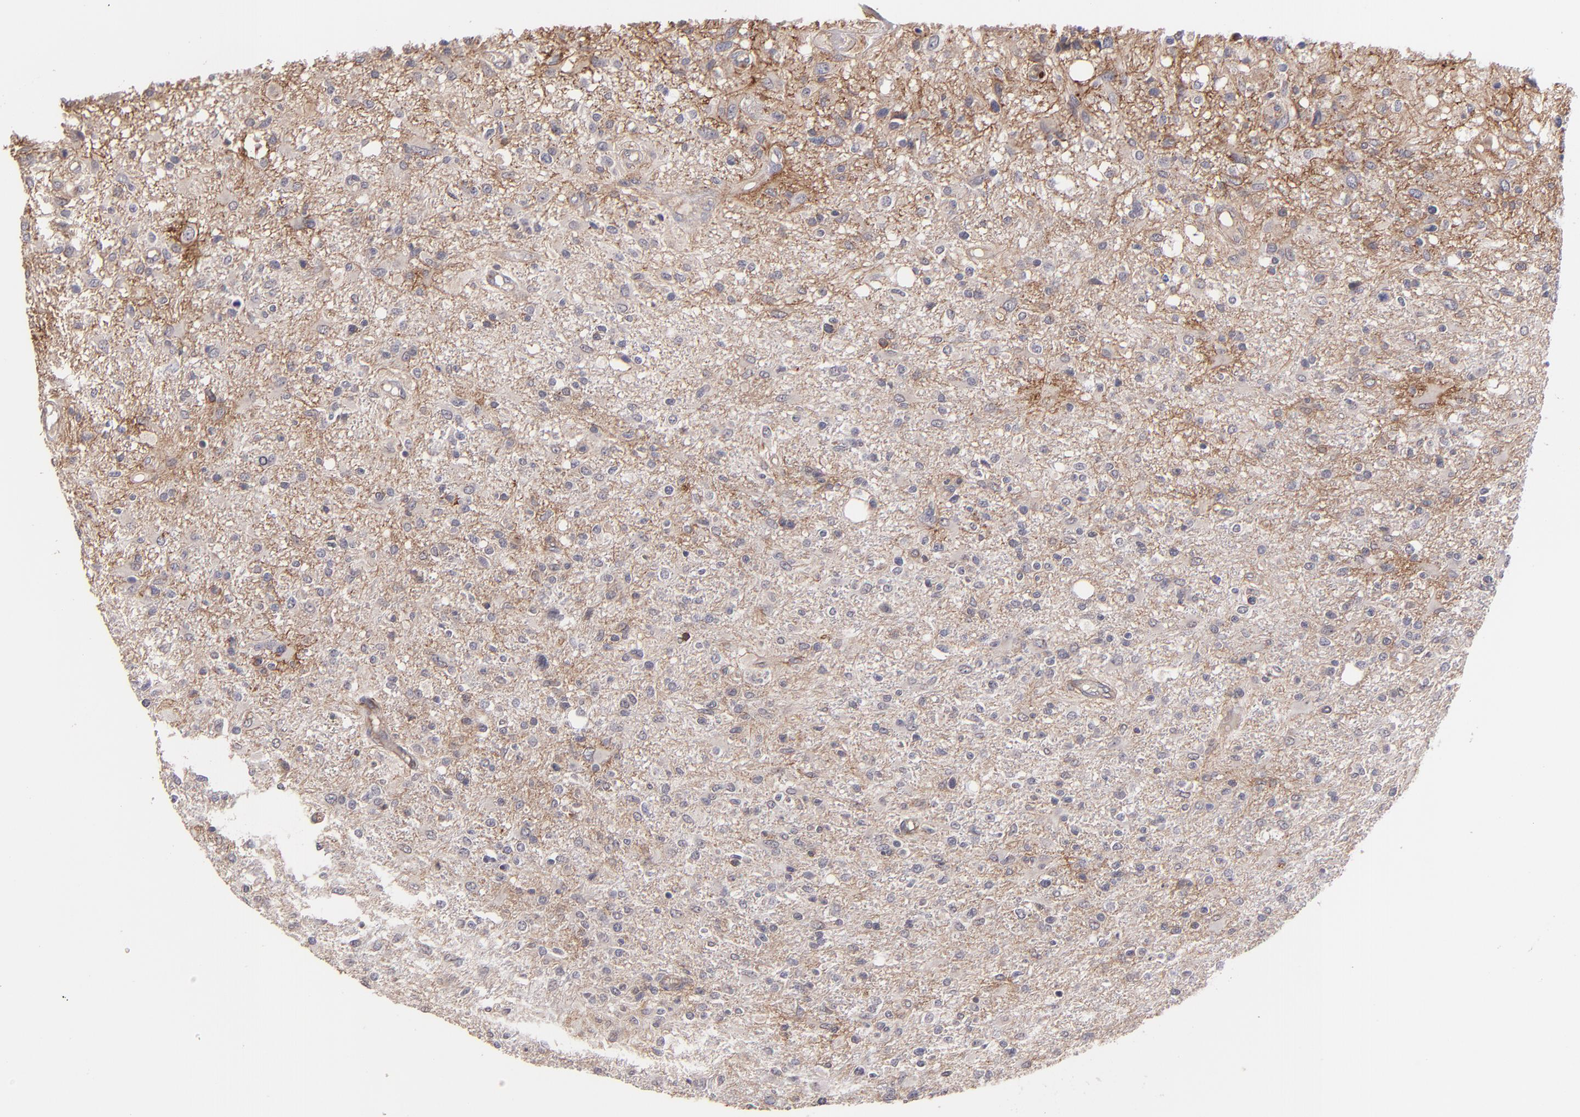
{"staining": {"intensity": "negative", "quantity": "none", "location": "none"}, "tissue": "glioma", "cell_type": "Tumor cells", "image_type": "cancer", "snomed": [{"axis": "morphology", "description": "Glioma, malignant, High grade"}, {"axis": "topography", "description": "Cerebral cortex"}], "caption": "Malignant high-grade glioma was stained to show a protein in brown. There is no significant positivity in tumor cells. Nuclei are stained in blue.", "gene": "ICAM1", "patient": {"sex": "male", "age": 76}}